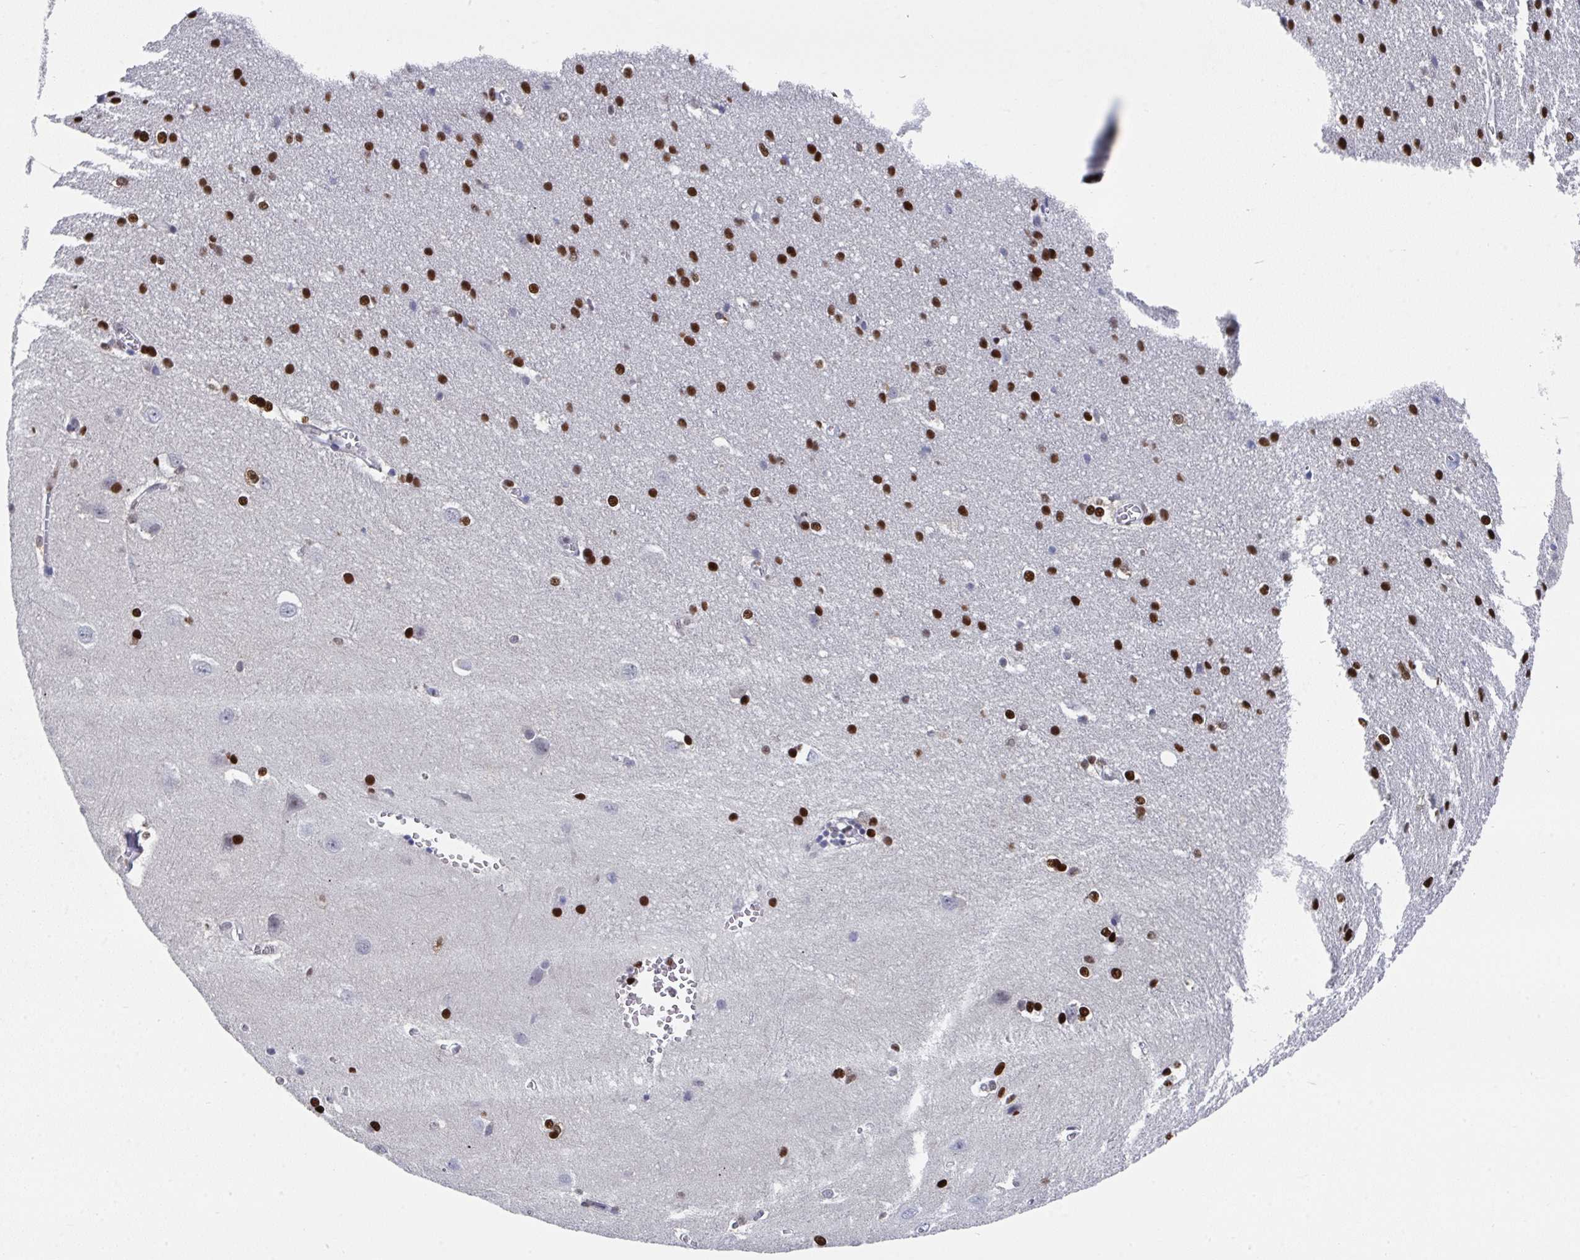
{"staining": {"intensity": "negative", "quantity": "none", "location": "none"}, "tissue": "cerebral cortex", "cell_type": "Endothelial cells", "image_type": "normal", "snomed": [{"axis": "morphology", "description": "Normal tissue, NOS"}, {"axis": "topography", "description": "Cerebral cortex"}], "caption": "High magnification brightfield microscopy of benign cerebral cortex stained with DAB (brown) and counterstained with hematoxylin (blue): endothelial cells show no significant staining.", "gene": "JDP2", "patient": {"sex": "male", "age": 37}}